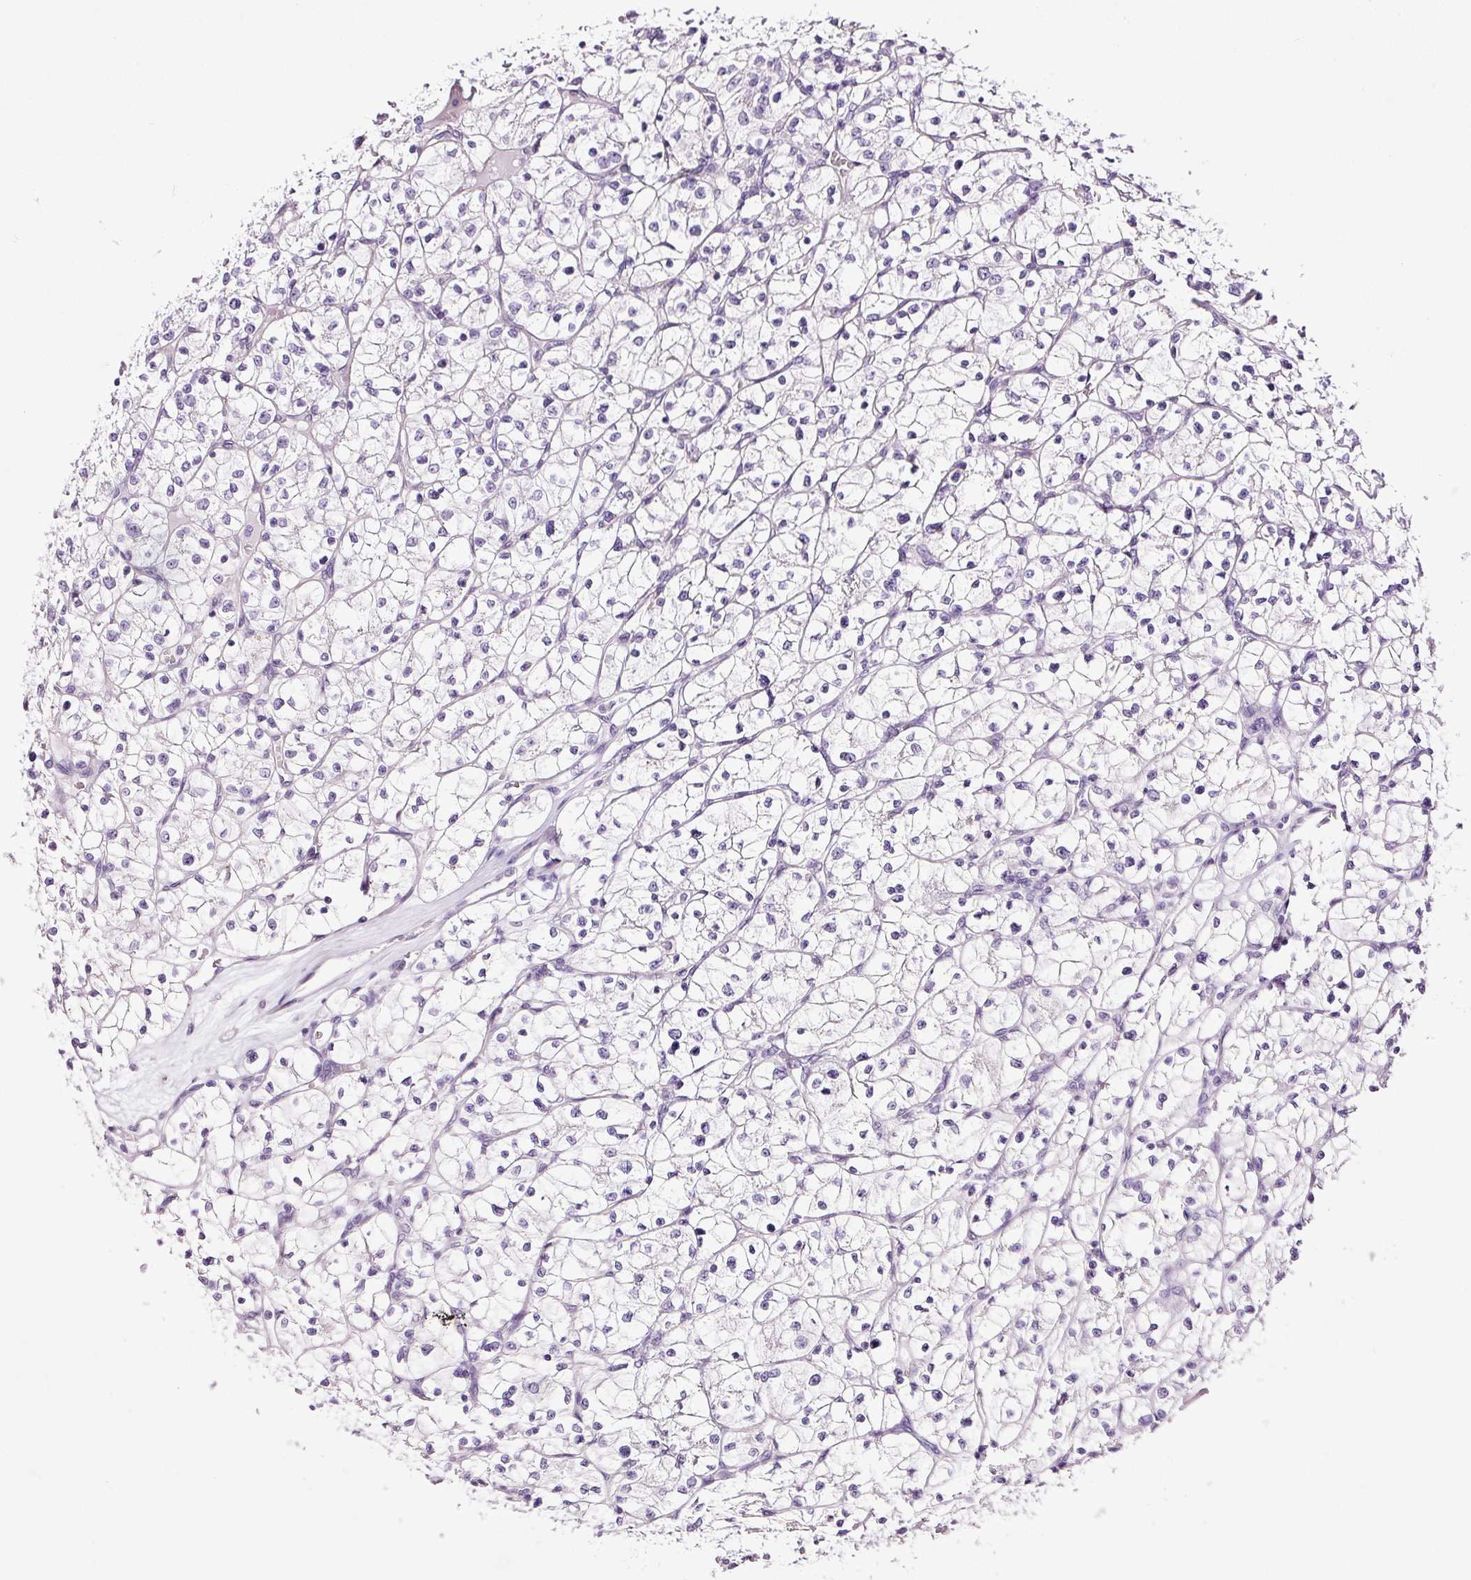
{"staining": {"intensity": "negative", "quantity": "none", "location": "none"}, "tissue": "renal cancer", "cell_type": "Tumor cells", "image_type": "cancer", "snomed": [{"axis": "morphology", "description": "Adenocarcinoma, NOS"}, {"axis": "topography", "description": "Kidney"}], "caption": "An immunohistochemistry (IHC) image of adenocarcinoma (renal) is shown. There is no staining in tumor cells of adenocarcinoma (renal).", "gene": "RTF2", "patient": {"sex": "female", "age": 64}}